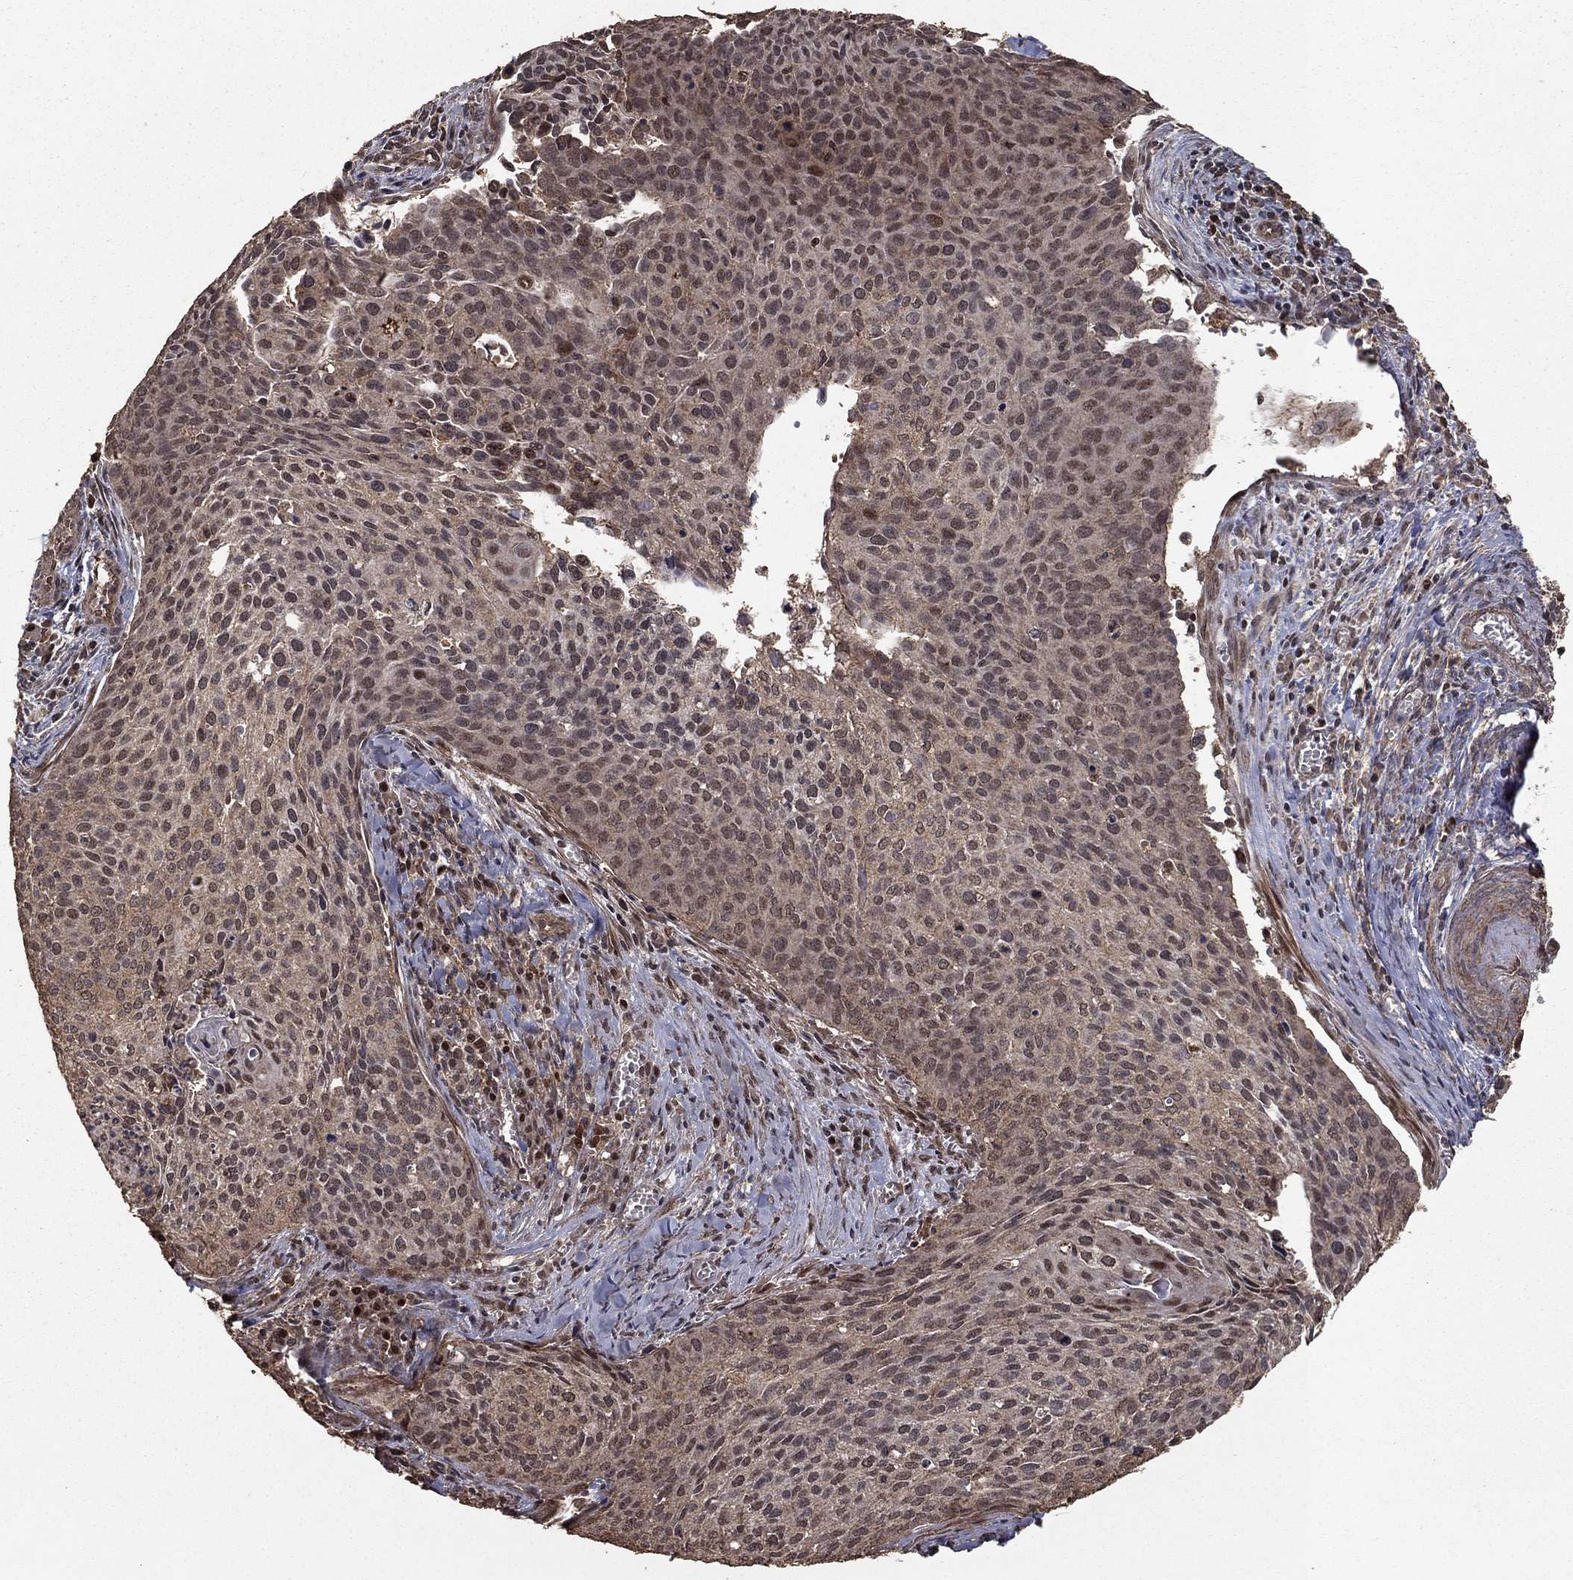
{"staining": {"intensity": "weak", "quantity": "25%-75%", "location": "cytoplasmic/membranous"}, "tissue": "cervical cancer", "cell_type": "Tumor cells", "image_type": "cancer", "snomed": [{"axis": "morphology", "description": "Squamous cell carcinoma, NOS"}, {"axis": "topography", "description": "Cervix"}], "caption": "Immunohistochemistry of cervical squamous cell carcinoma reveals low levels of weak cytoplasmic/membranous expression in about 25%-75% of tumor cells.", "gene": "PRDM1", "patient": {"sex": "female", "age": 29}}